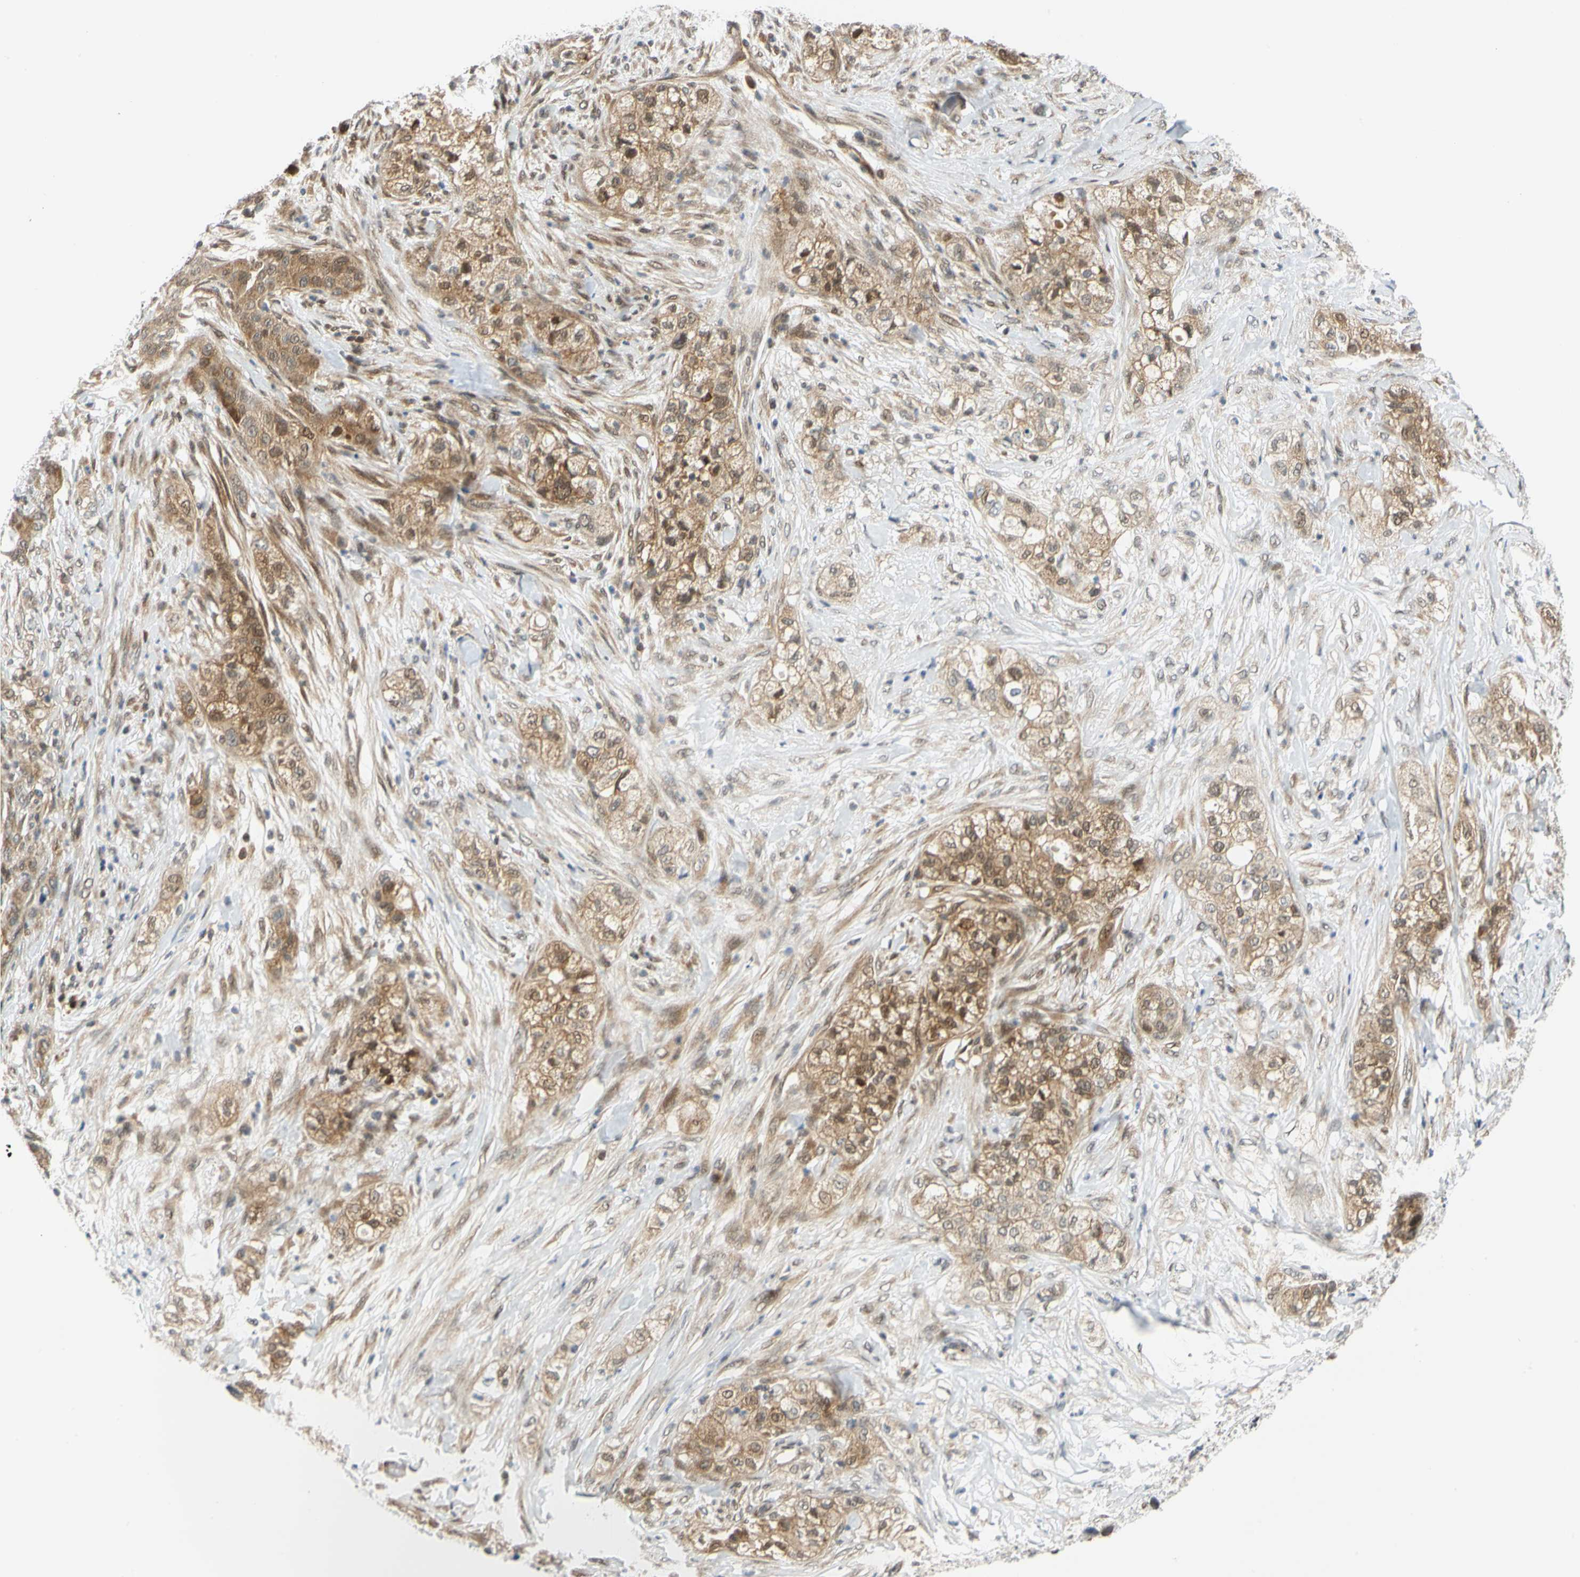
{"staining": {"intensity": "moderate", "quantity": ">75%", "location": "cytoplasmic/membranous"}, "tissue": "pancreatic cancer", "cell_type": "Tumor cells", "image_type": "cancer", "snomed": [{"axis": "morphology", "description": "Adenocarcinoma, NOS"}, {"axis": "topography", "description": "Pancreas"}], "caption": "Immunohistochemical staining of human pancreatic cancer (adenocarcinoma) exhibits moderate cytoplasmic/membranous protein expression in approximately >75% of tumor cells.", "gene": "MAPK9", "patient": {"sex": "female", "age": 78}}